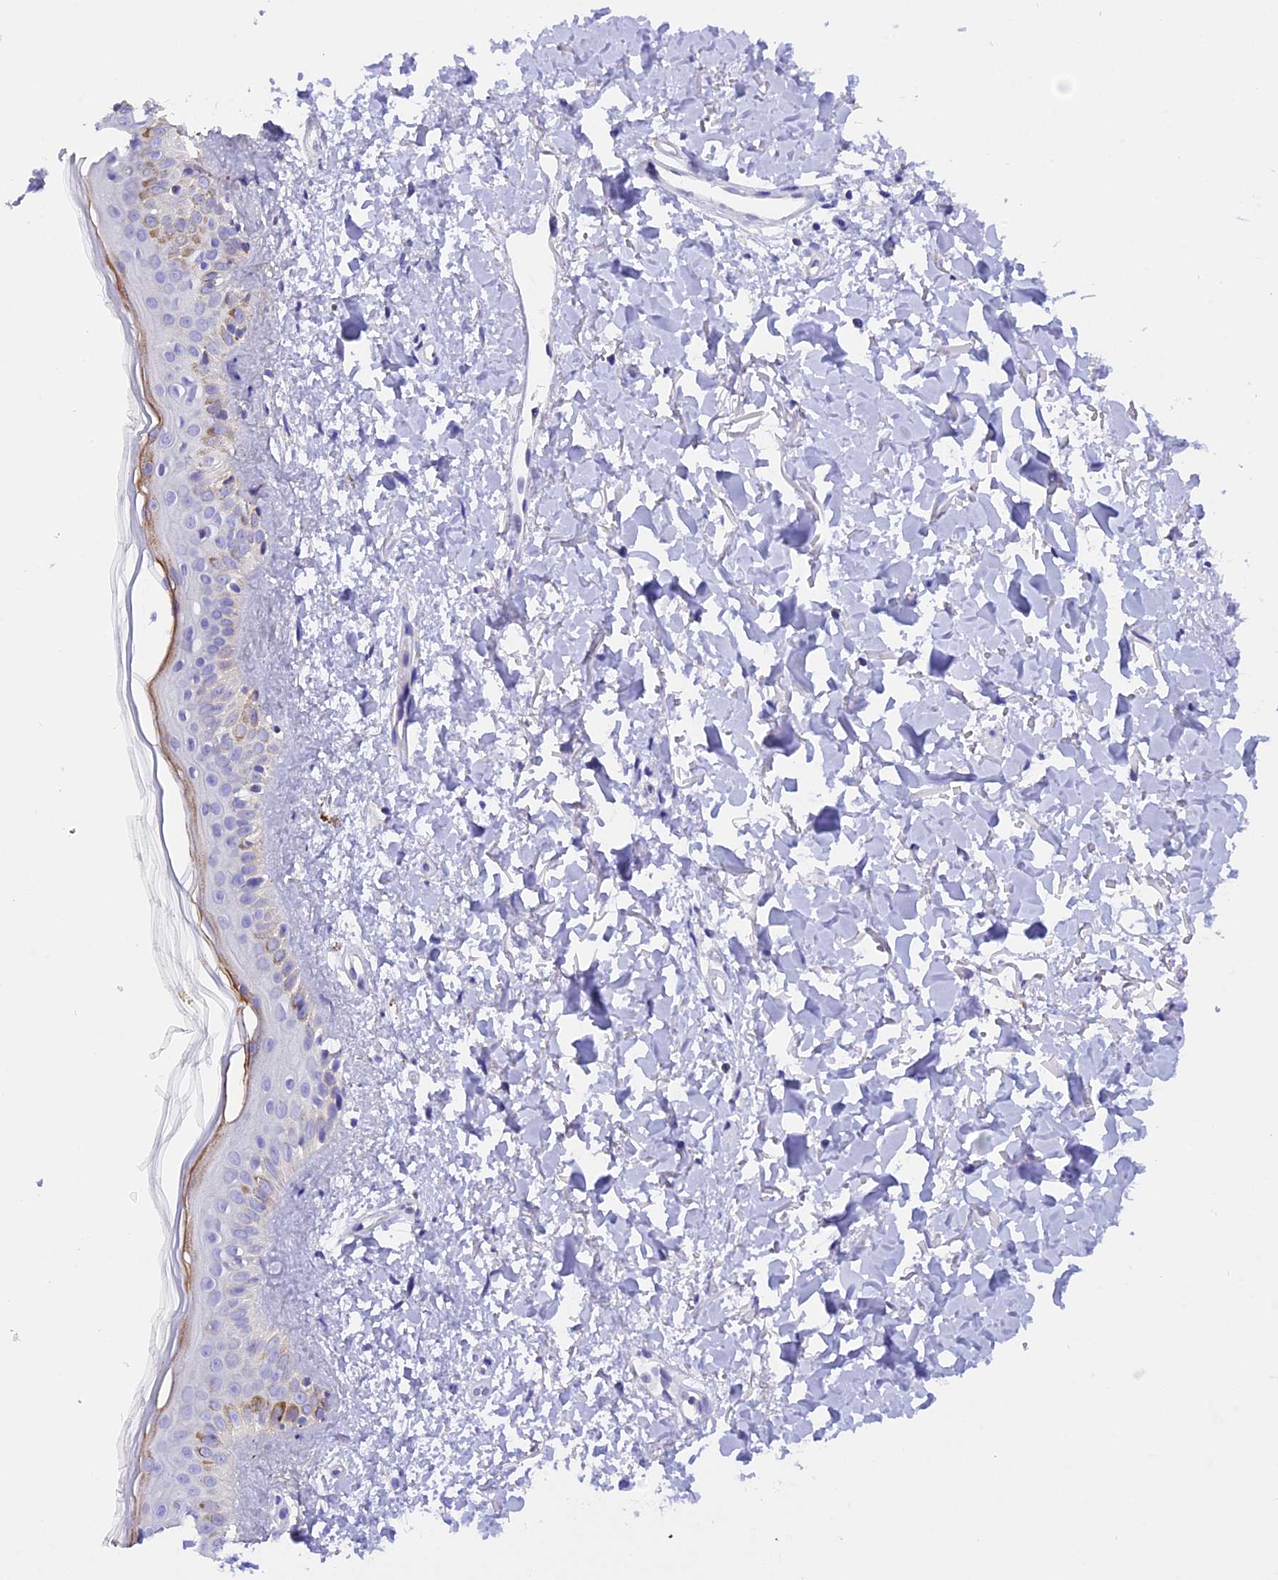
{"staining": {"intensity": "negative", "quantity": "none", "location": "none"}, "tissue": "skin", "cell_type": "Fibroblasts", "image_type": "normal", "snomed": [{"axis": "morphology", "description": "Normal tissue, NOS"}, {"axis": "topography", "description": "Skin"}], "caption": "IHC of benign skin exhibits no positivity in fibroblasts.", "gene": "COL6A5", "patient": {"sex": "female", "age": 58}}